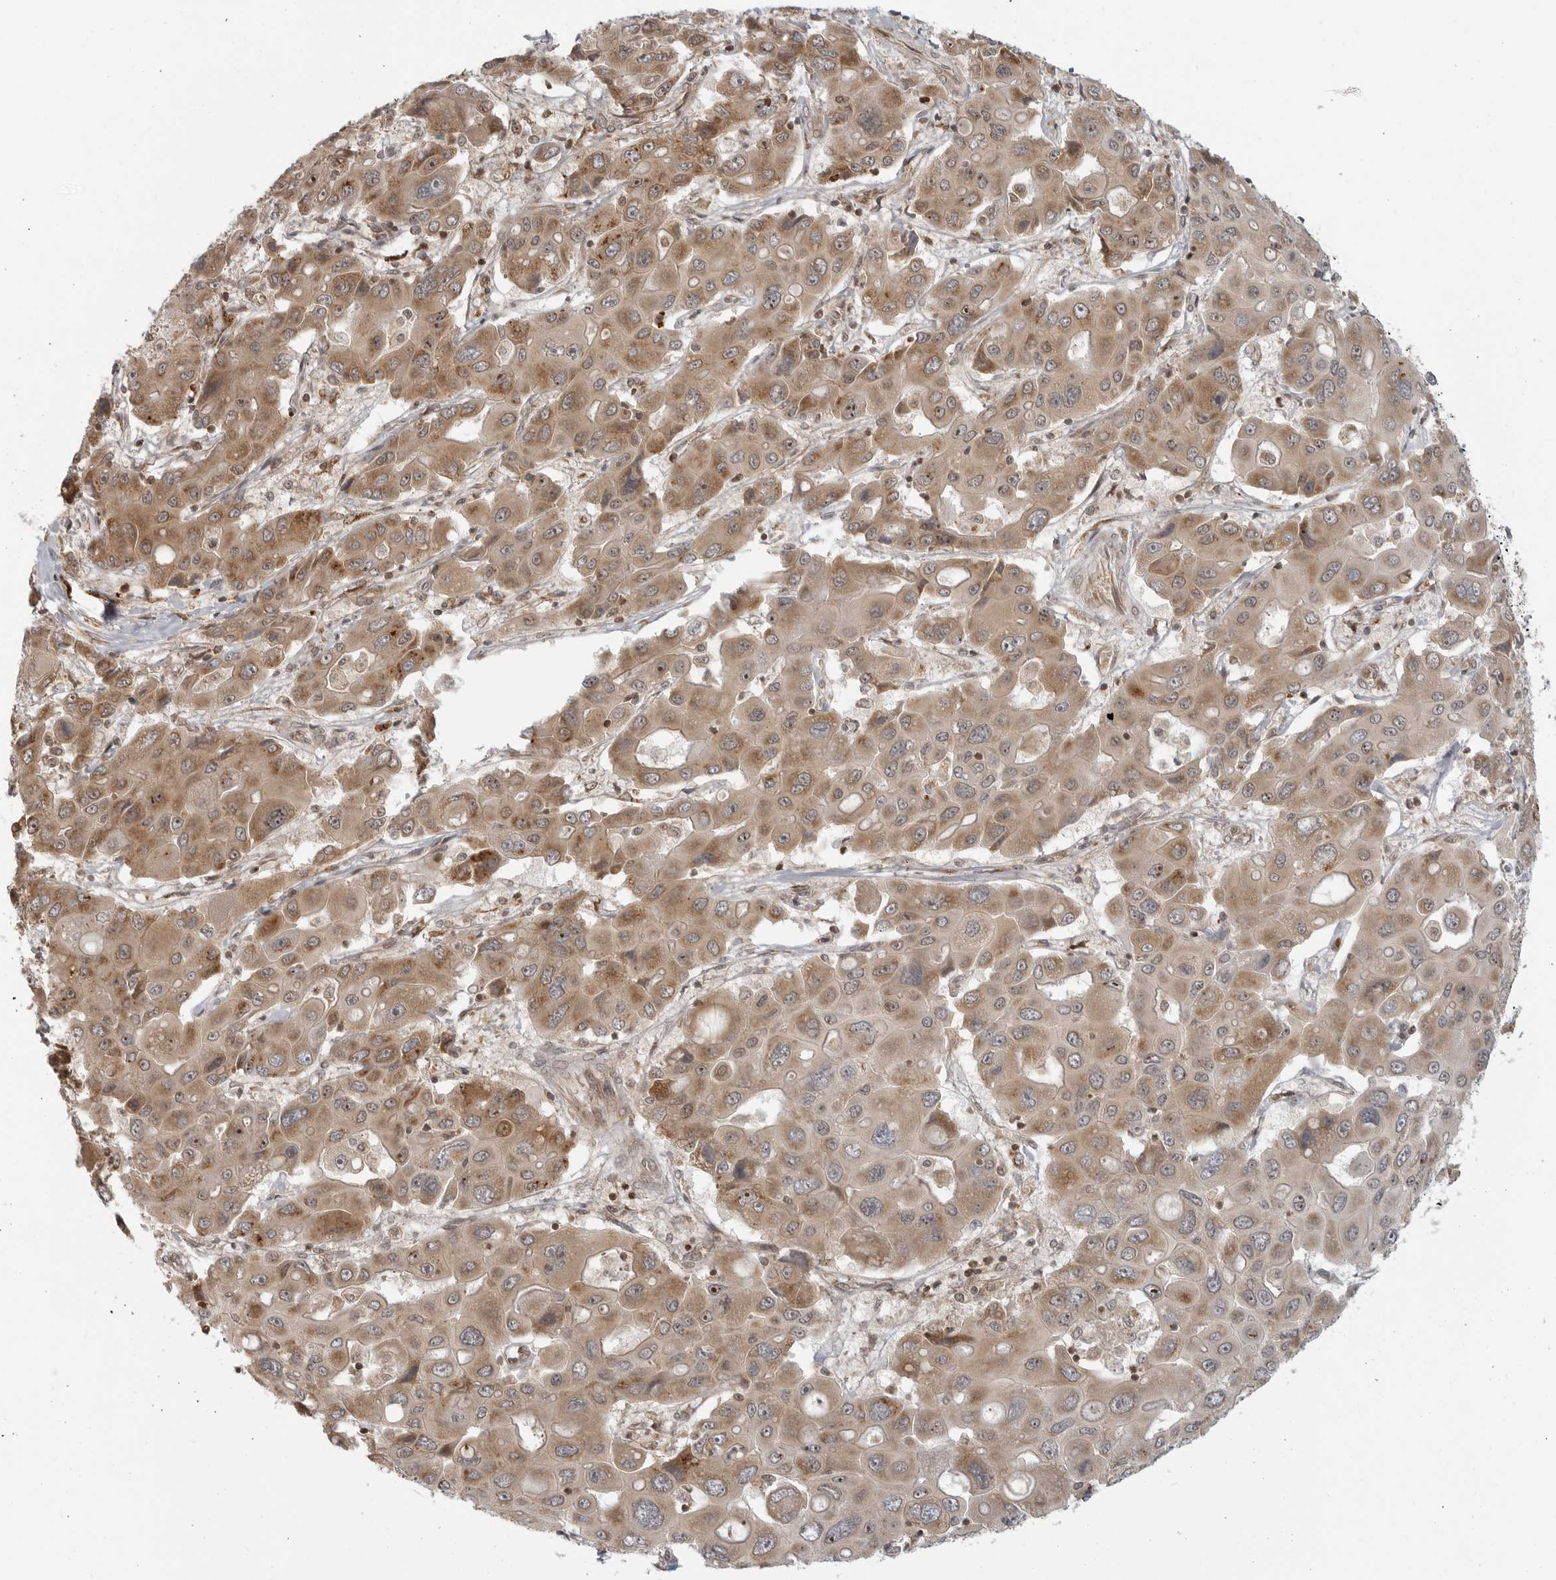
{"staining": {"intensity": "moderate", "quantity": ">75%", "location": "cytoplasmic/membranous"}, "tissue": "liver cancer", "cell_type": "Tumor cells", "image_type": "cancer", "snomed": [{"axis": "morphology", "description": "Cholangiocarcinoma"}, {"axis": "topography", "description": "Liver"}], "caption": "The photomicrograph exhibits a brown stain indicating the presence of a protein in the cytoplasmic/membranous of tumor cells in liver cholangiocarcinoma.", "gene": "COPA", "patient": {"sex": "male", "age": 67}}